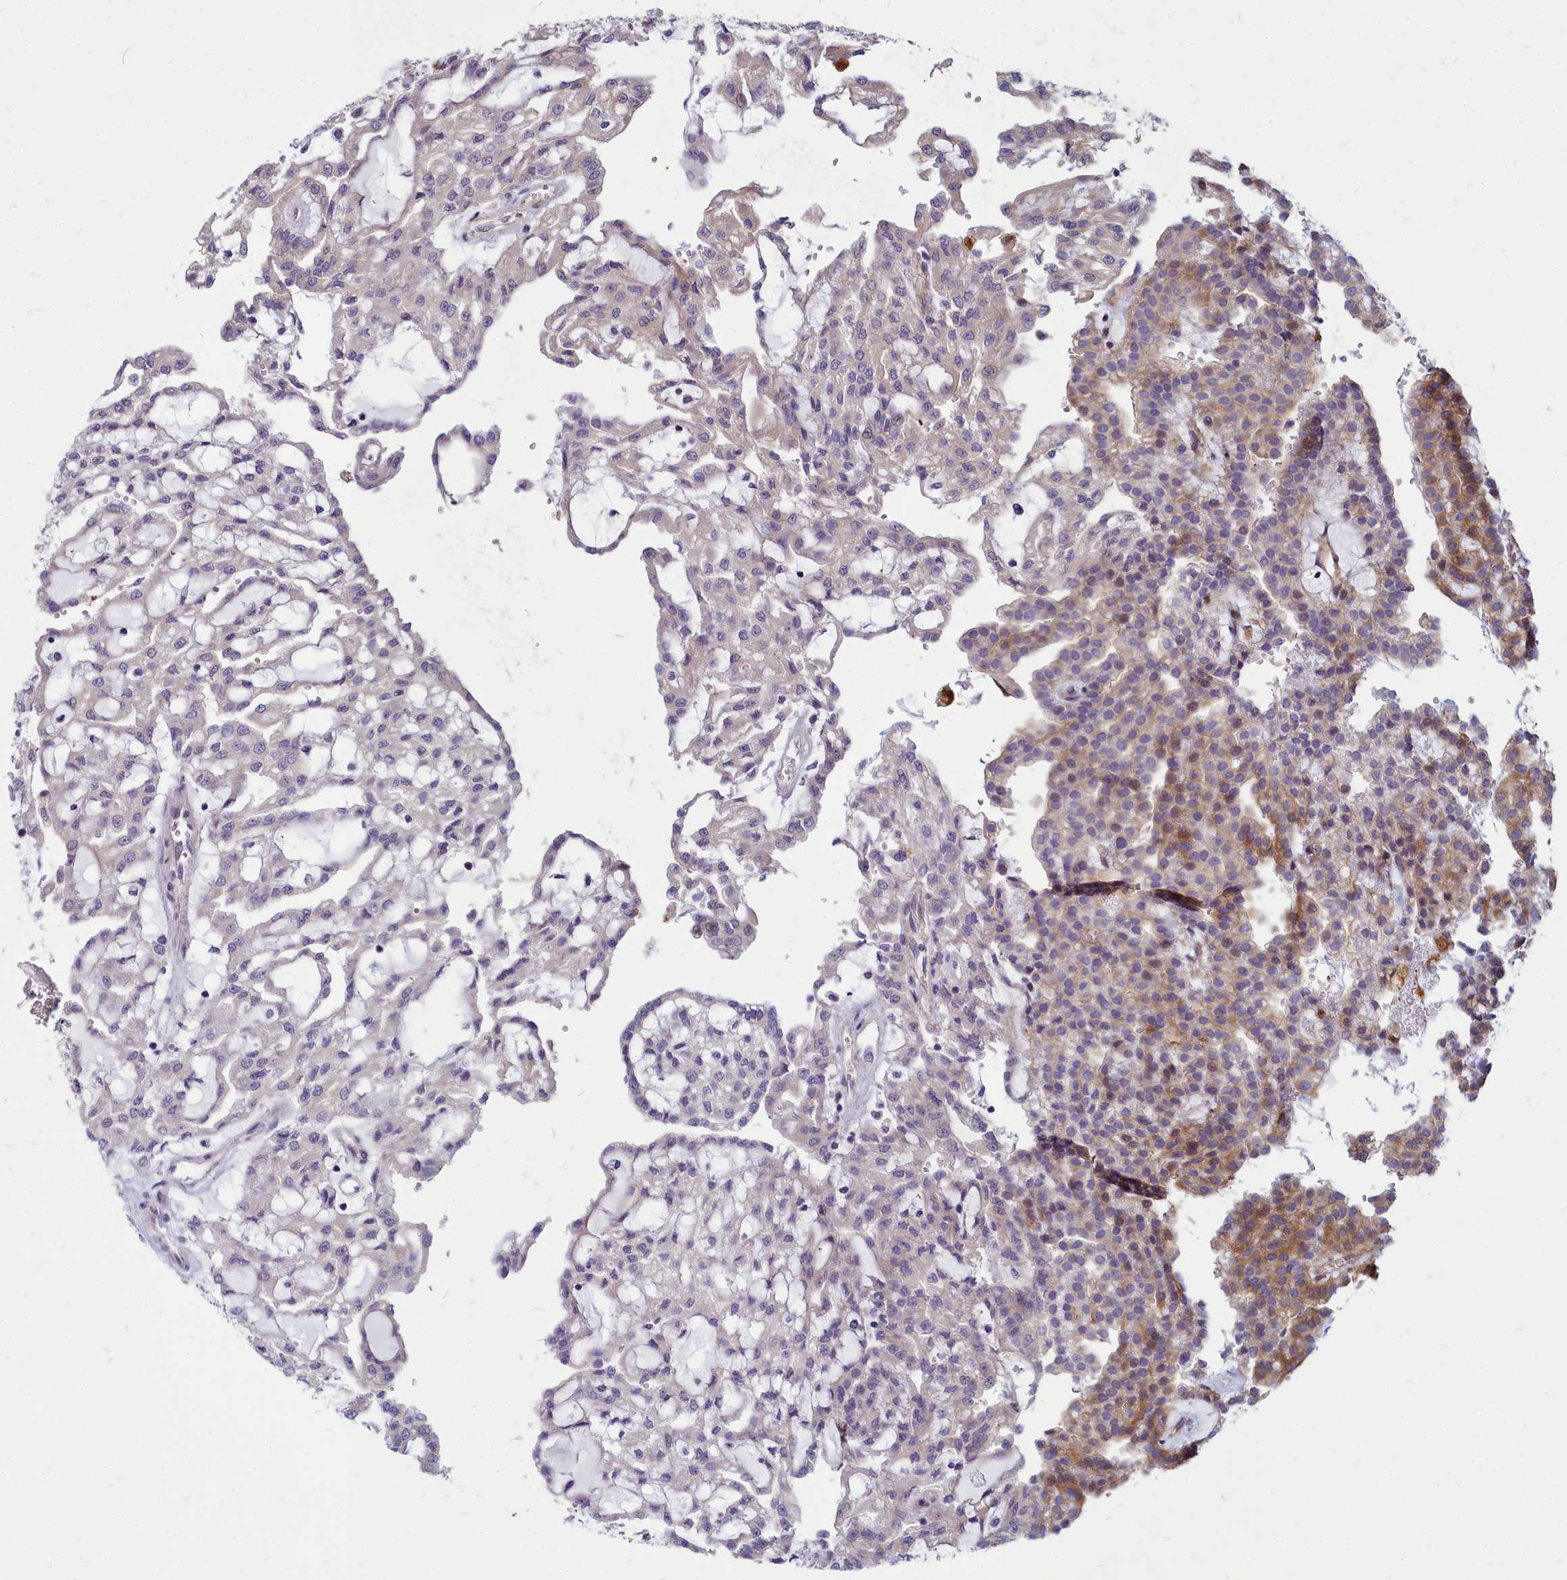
{"staining": {"intensity": "negative", "quantity": "none", "location": "none"}, "tissue": "renal cancer", "cell_type": "Tumor cells", "image_type": "cancer", "snomed": [{"axis": "morphology", "description": "Adenocarcinoma, NOS"}, {"axis": "topography", "description": "Kidney"}], "caption": "This micrograph is of renal cancer stained with immunohistochemistry to label a protein in brown with the nuclei are counter-stained blue. There is no staining in tumor cells.", "gene": "TTC5", "patient": {"sex": "male", "age": 63}}